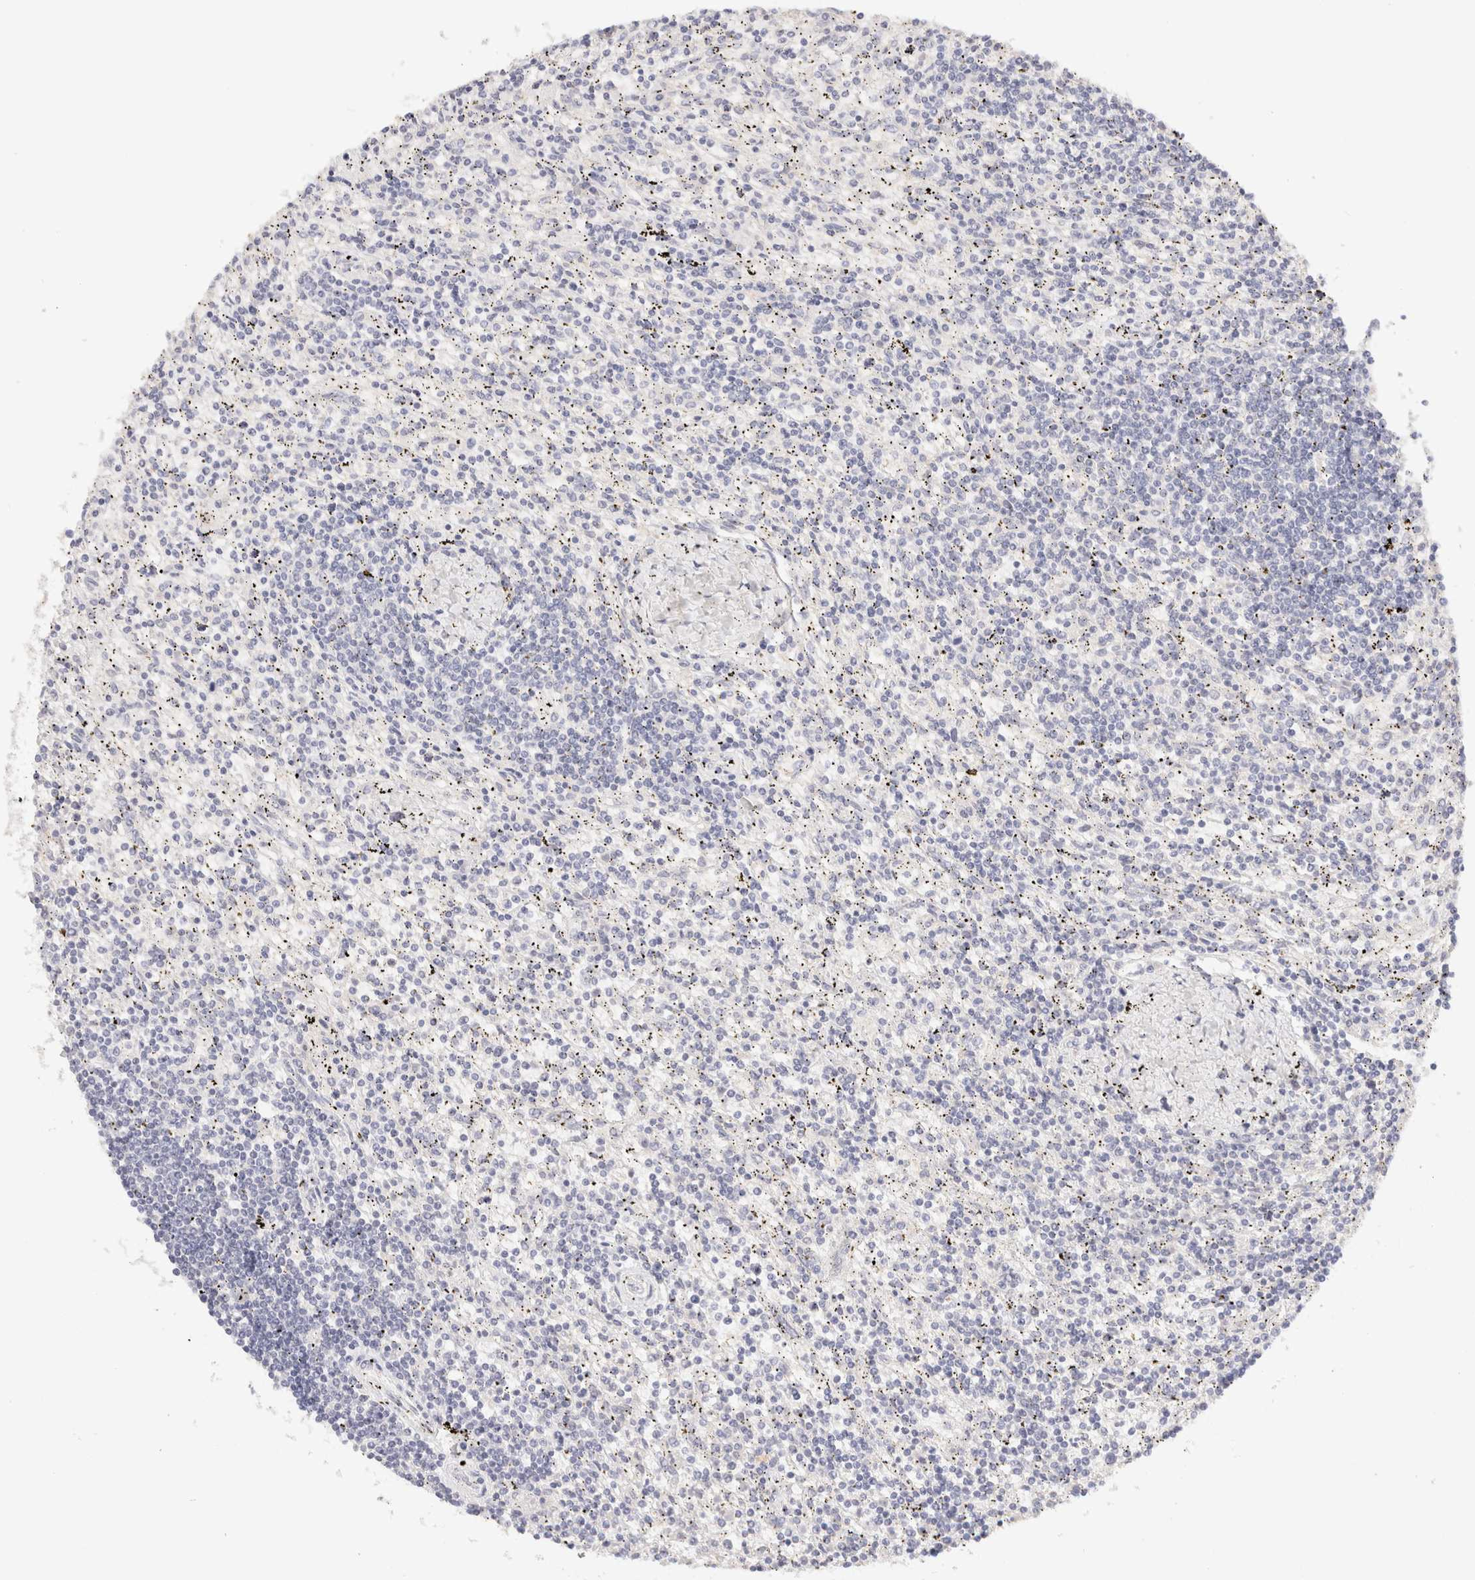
{"staining": {"intensity": "negative", "quantity": "none", "location": "none"}, "tissue": "lymphoma", "cell_type": "Tumor cells", "image_type": "cancer", "snomed": [{"axis": "morphology", "description": "Malignant lymphoma, non-Hodgkin's type, Low grade"}, {"axis": "topography", "description": "Spleen"}], "caption": "Tumor cells are negative for brown protein staining in lymphoma.", "gene": "SCGB2A2", "patient": {"sex": "male", "age": 76}}